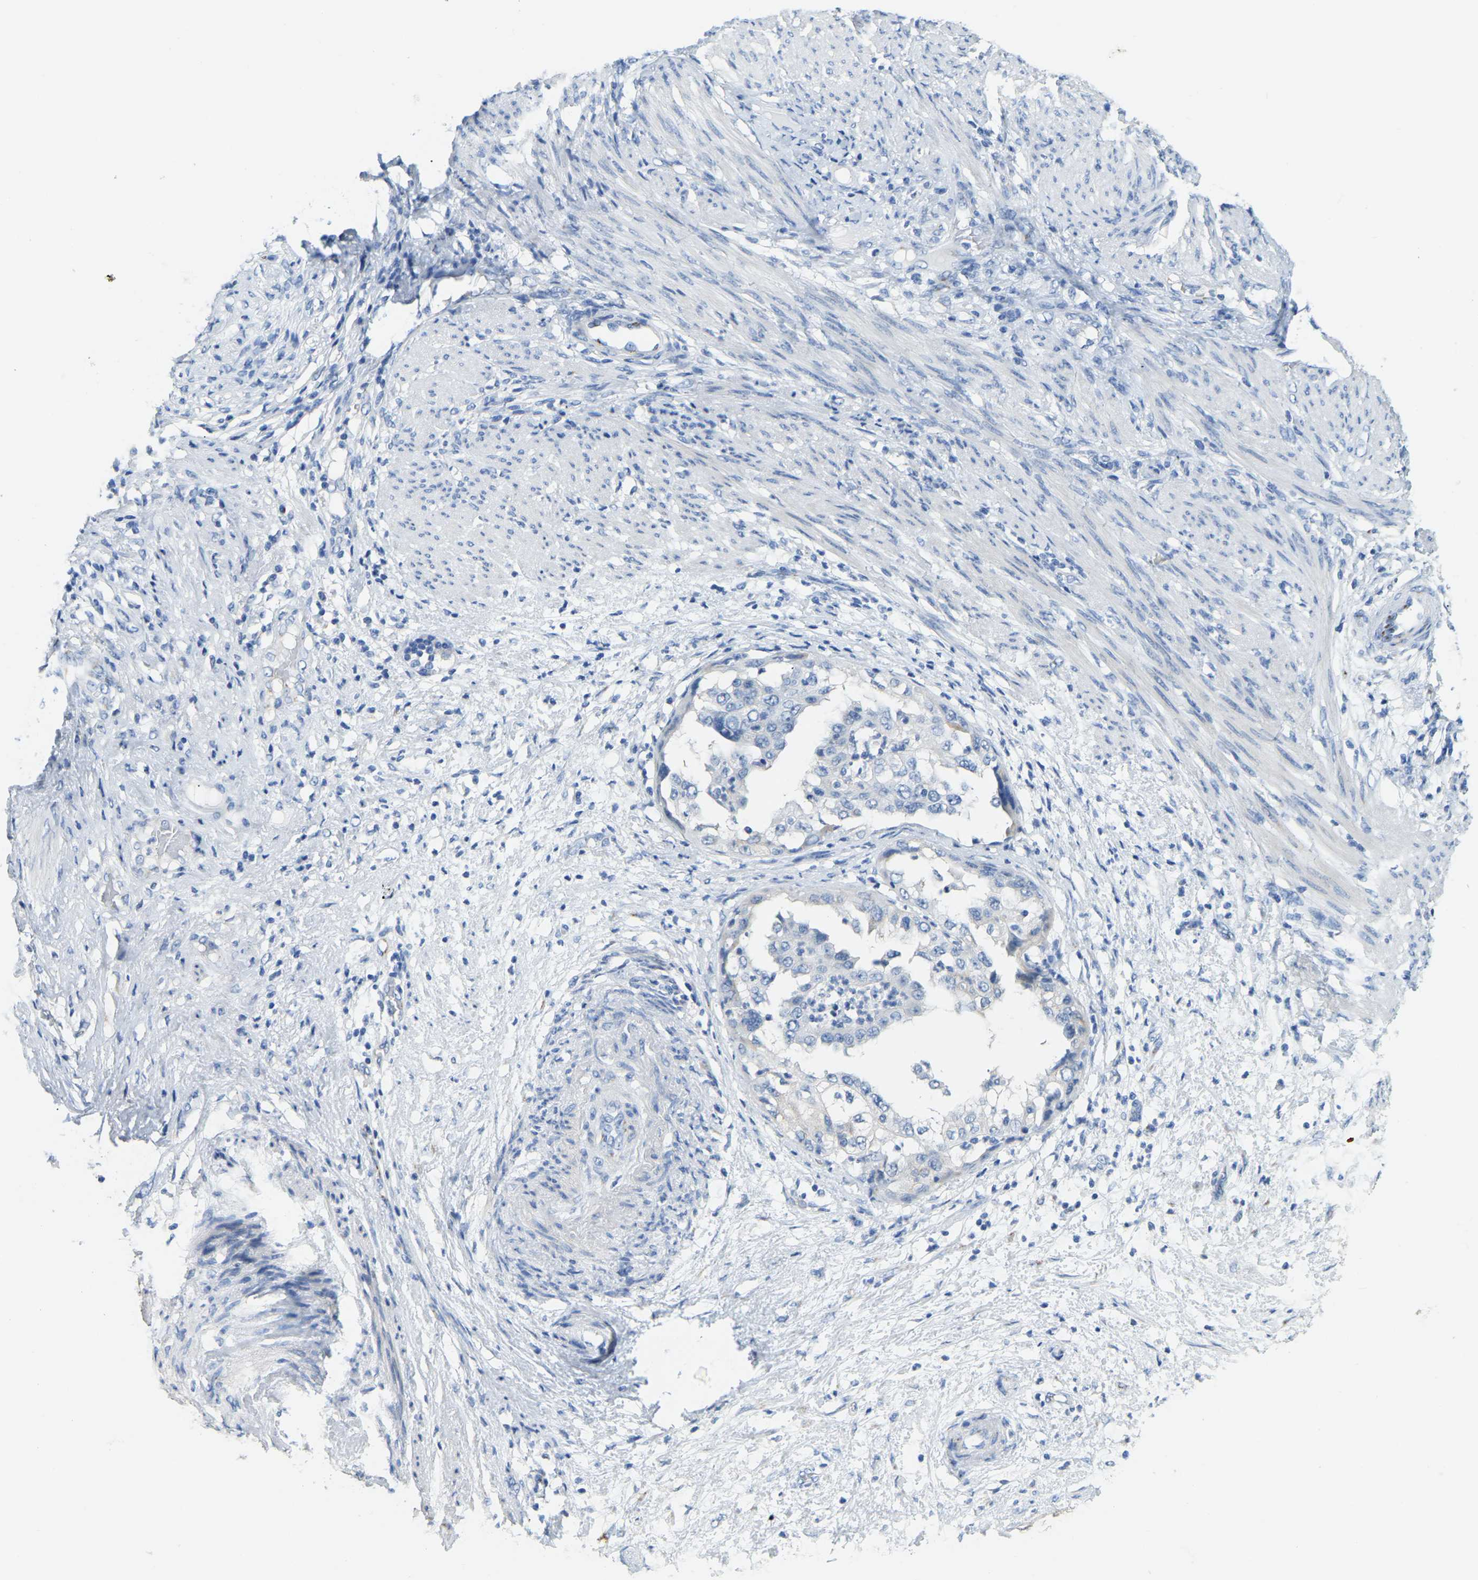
{"staining": {"intensity": "negative", "quantity": "none", "location": "none"}, "tissue": "endometrial cancer", "cell_type": "Tumor cells", "image_type": "cancer", "snomed": [{"axis": "morphology", "description": "Adenocarcinoma, NOS"}, {"axis": "topography", "description": "Endometrium"}], "caption": "Immunohistochemistry histopathology image of neoplastic tissue: adenocarcinoma (endometrial) stained with DAB exhibits no significant protein positivity in tumor cells.", "gene": "FAM174A", "patient": {"sex": "female", "age": 85}}